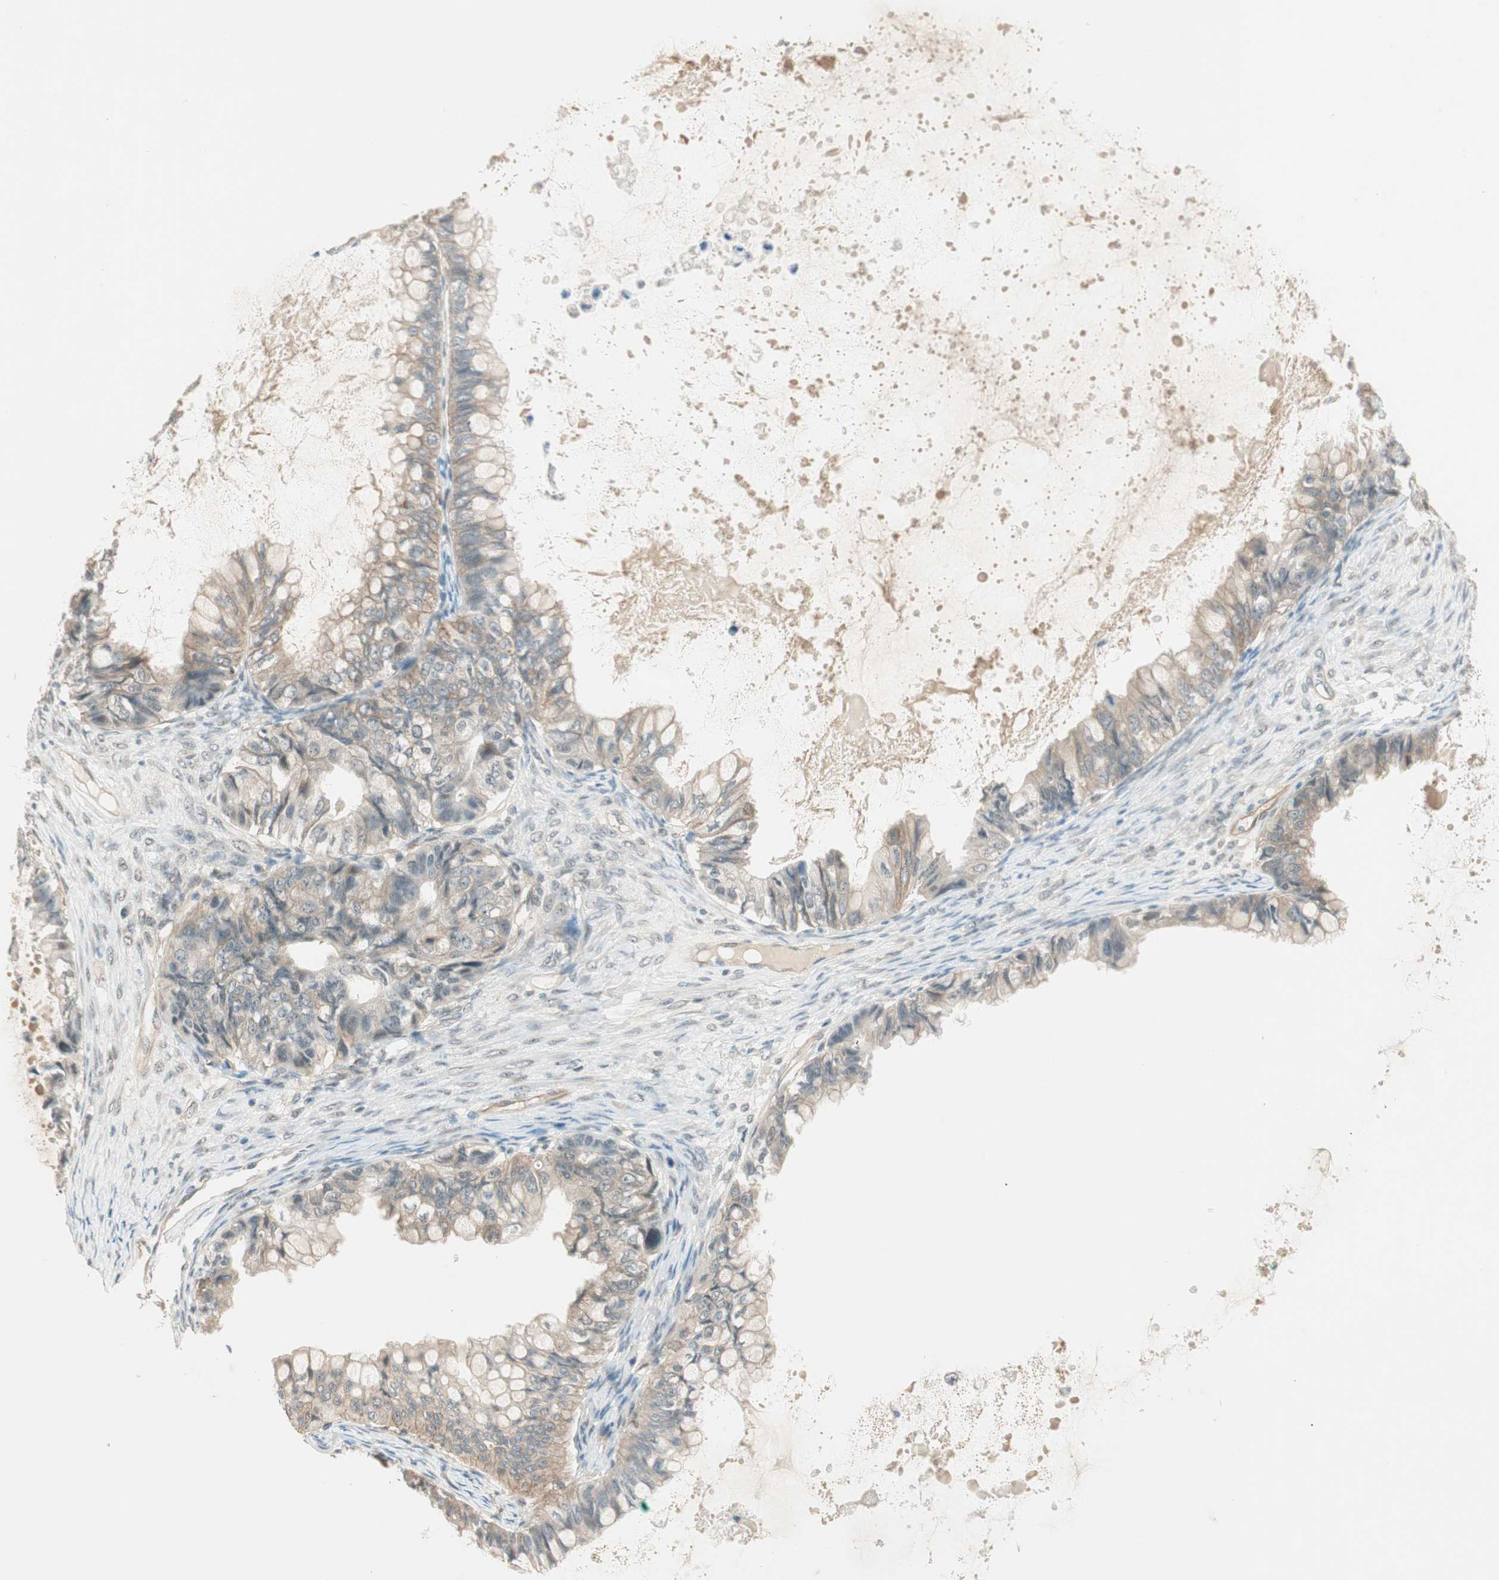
{"staining": {"intensity": "weak", "quantity": "25%-75%", "location": "cytoplasmic/membranous"}, "tissue": "ovarian cancer", "cell_type": "Tumor cells", "image_type": "cancer", "snomed": [{"axis": "morphology", "description": "Cystadenocarcinoma, mucinous, NOS"}, {"axis": "topography", "description": "Ovary"}], "caption": "Mucinous cystadenocarcinoma (ovarian) stained for a protein displays weak cytoplasmic/membranous positivity in tumor cells.", "gene": "PSMD8", "patient": {"sex": "female", "age": 80}}